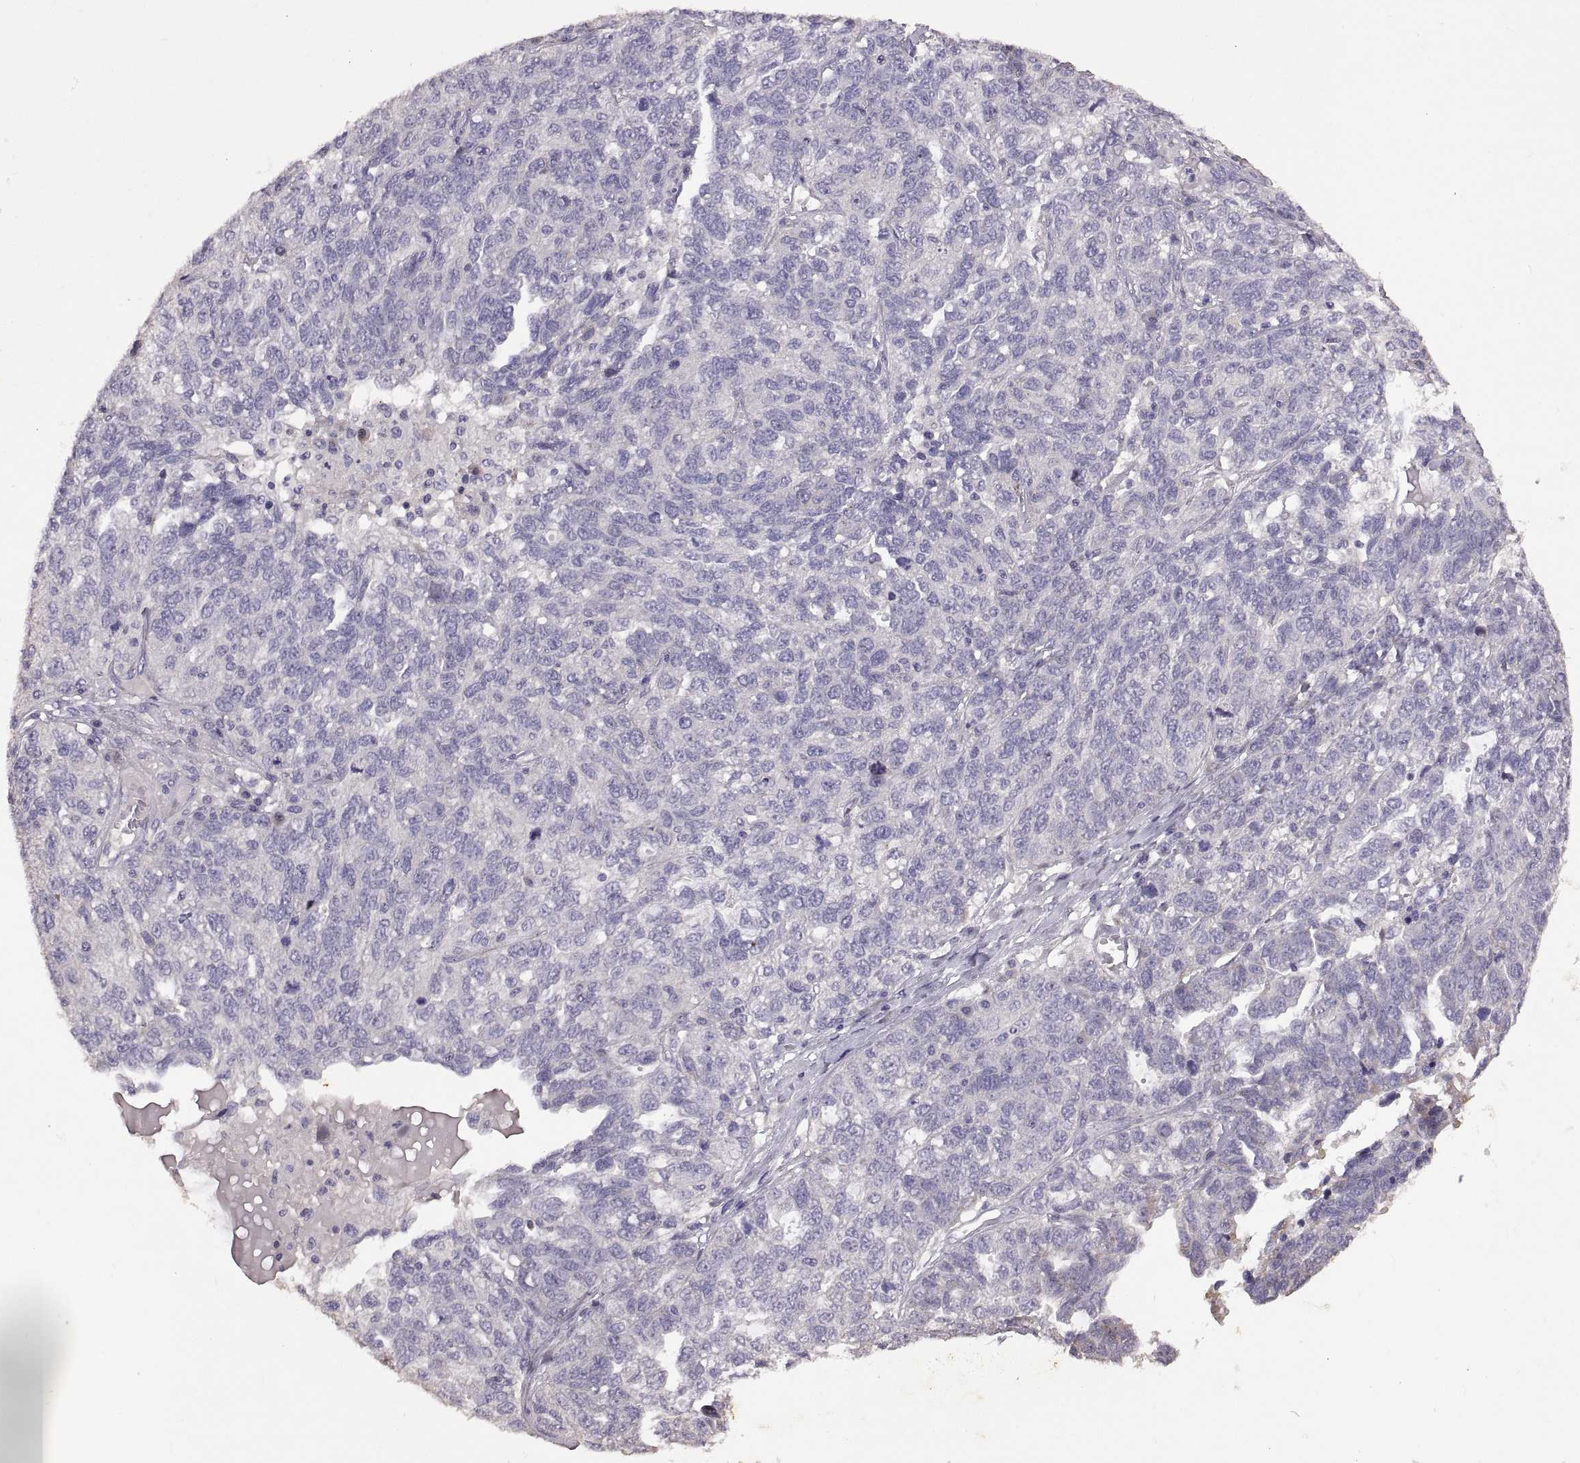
{"staining": {"intensity": "negative", "quantity": "none", "location": "none"}, "tissue": "ovarian cancer", "cell_type": "Tumor cells", "image_type": "cancer", "snomed": [{"axis": "morphology", "description": "Cystadenocarcinoma, serous, NOS"}, {"axis": "topography", "description": "Ovary"}], "caption": "The IHC photomicrograph has no significant positivity in tumor cells of ovarian cancer (serous cystadenocarcinoma) tissue. Brightfield microscopy of immunohistochemistry (IHC) stained with DAB (brown) and hematoxylin (blue), captured at high magnification.", "gene": "DEFB136", "patient": {"sex": "female", "age": 71}}